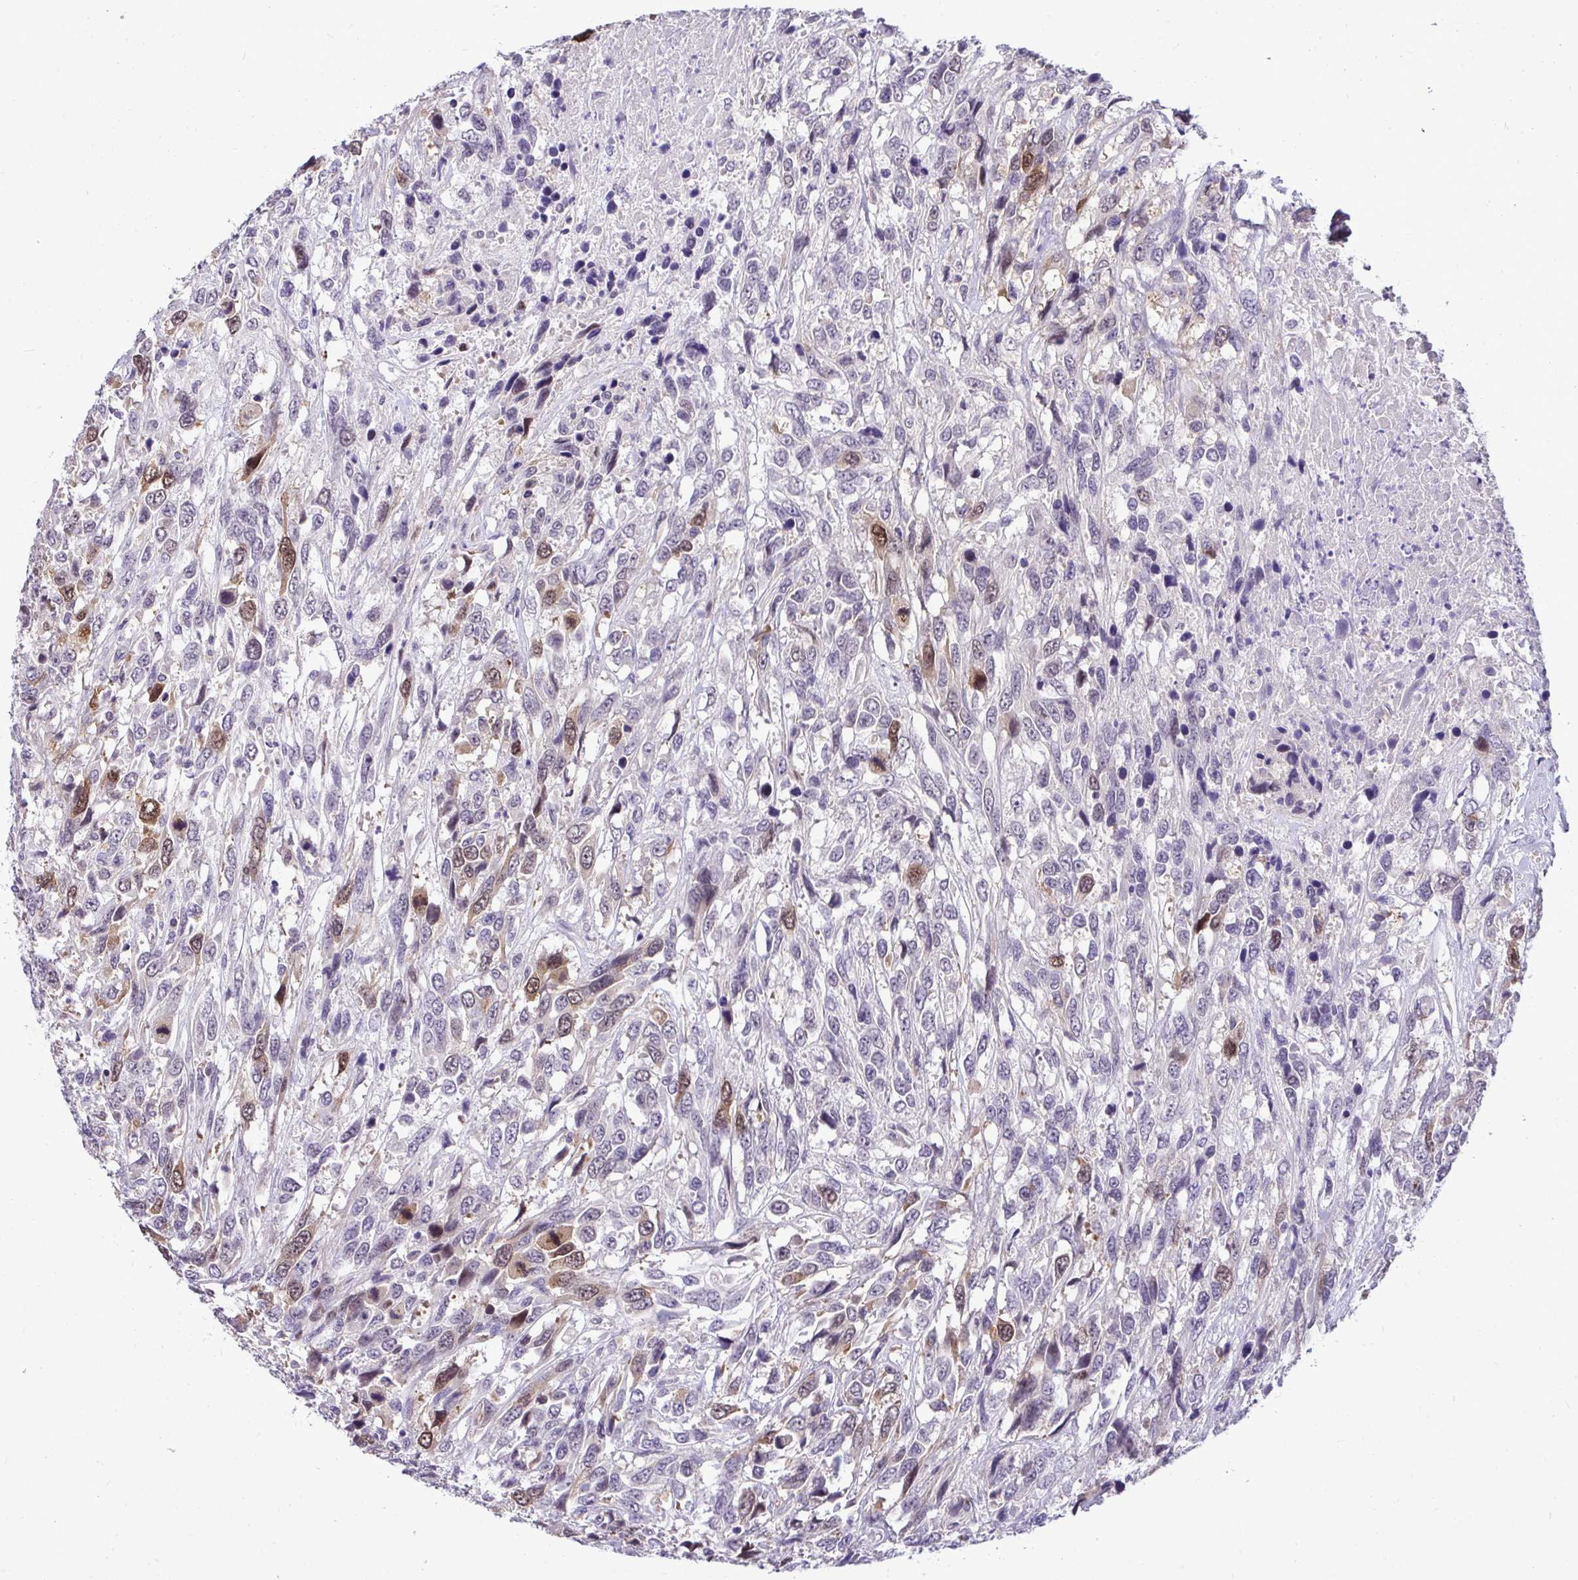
{"staining": {"intensity": "moderate", "quantity": "<25%", "location": "cytoplasmic/membranous,nuclear"}, "tissue": "urothelial cancer", "cell_type": "Tumor cells", "image_type": "cancer", "snomed": [{"axis": "morphology", "description": "Urothelial carcinoma, High grade"}, {"axis": "topography", "description": "Urinary bladder"}], "caption": "Immunohistochemical staining of human urothelial cancer displays low levels of moderate cytoplasmic/membranous and nuclear protein positivity in approximately <25% of tumor cells.", "gene": "CDC20", "patient": {"sex": "female", "age": 70}}